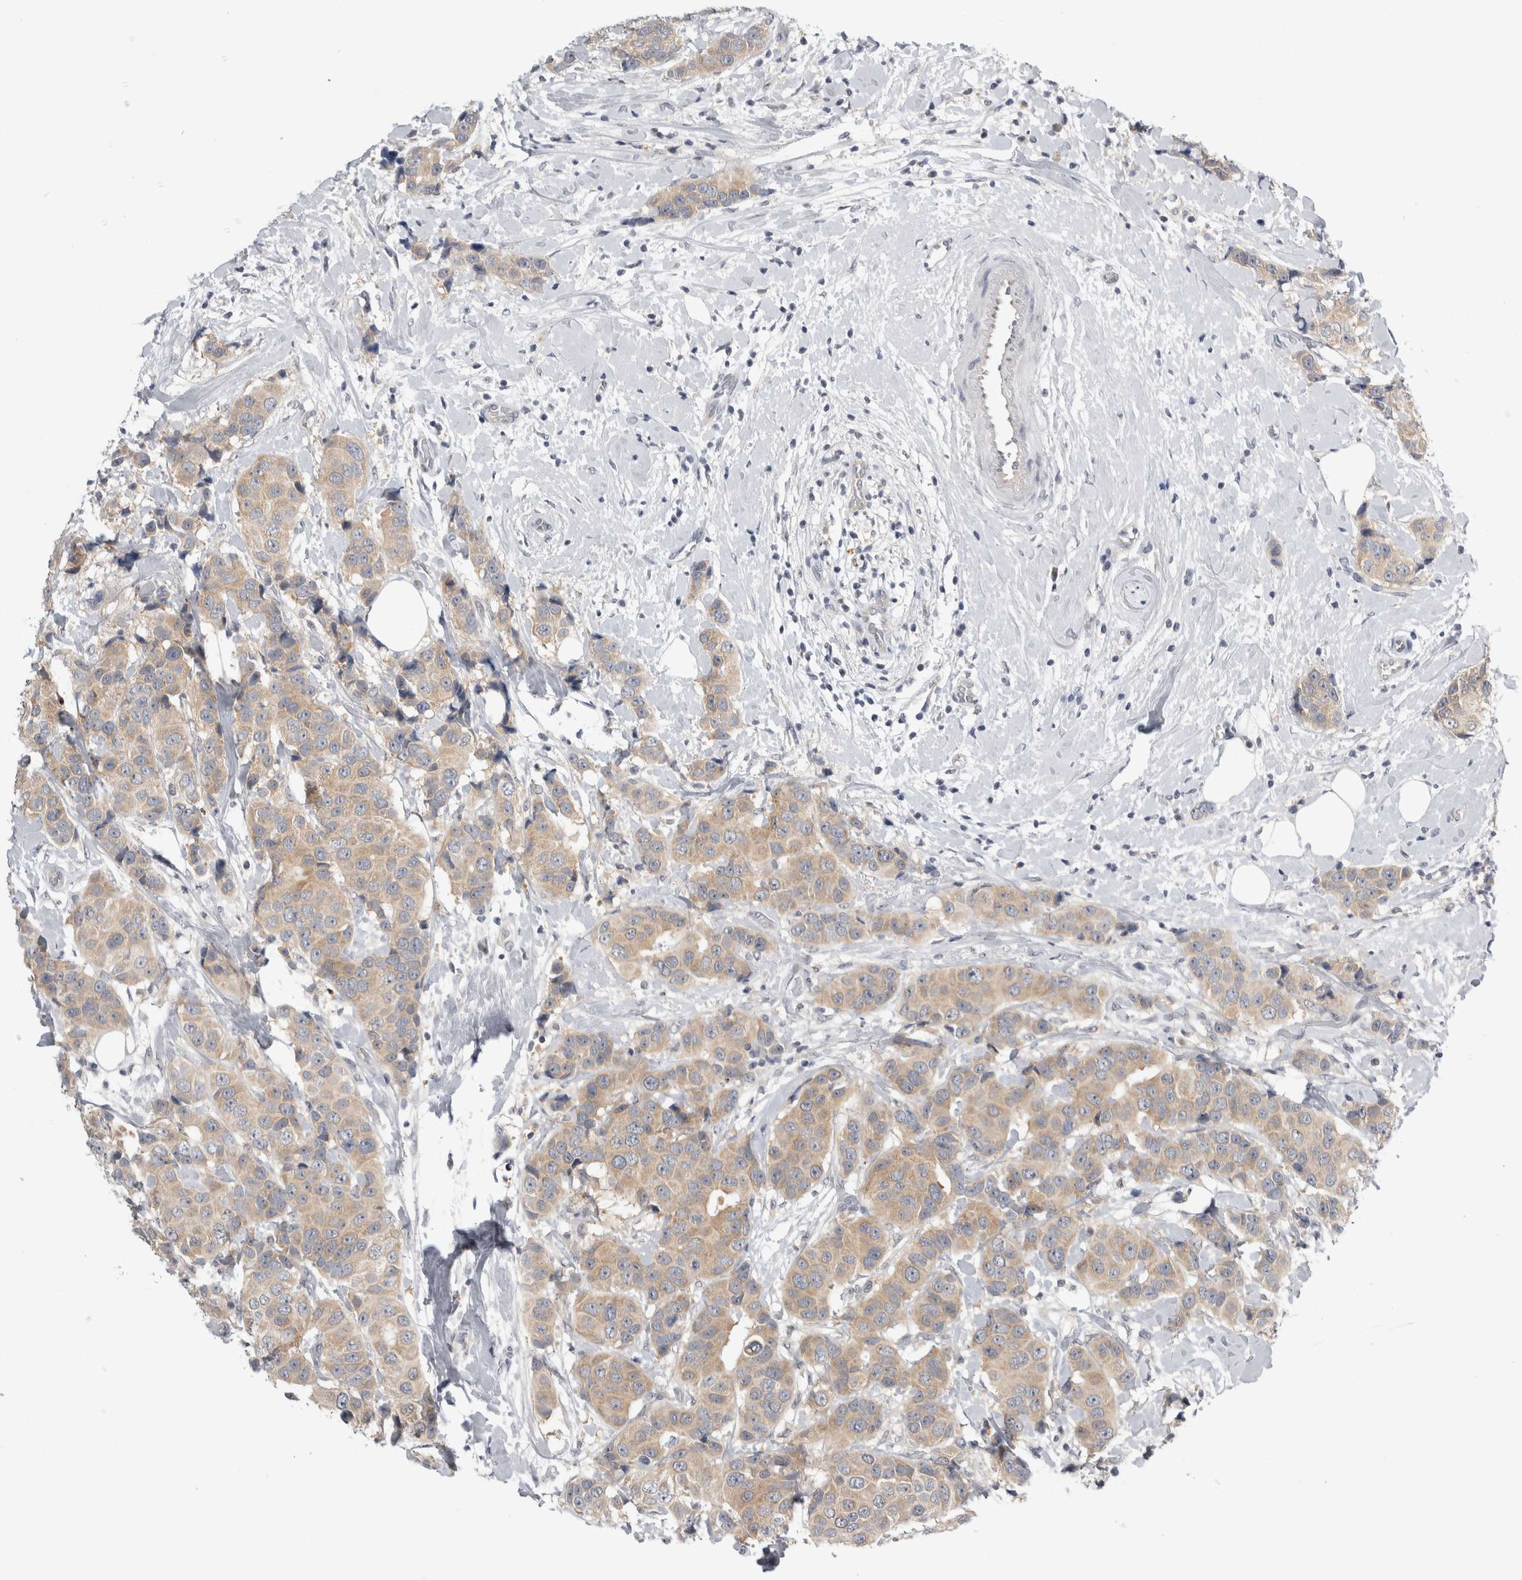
{"staining": {"intensity": "weak", "quantity": ">75%", "location": "cytoplasmic/membranous"}, "tissue": "breast cancer", "cell_type": "Tumor cells", "image_type": "cancer", "snomed": [{"axis": "morphology", "description": "Normal tissue, NOS"}, {"axis": "morphology", "description": "Duct carcinoma"}, {"axis": "topography", "description": "Breast"}], "caption": "Protein expression analysis of human breast cancer (infiltrating ductal carcinoma) reveals weak cytoplasmic/membranous positivity in approximately >75% of tumor cells. (DAB (3,3'-diaminobenzidine) IHC with brightfield microscopy, high magnification).", "gene": "PSMB2", "patient": {"sex": "female", "age": 39}}